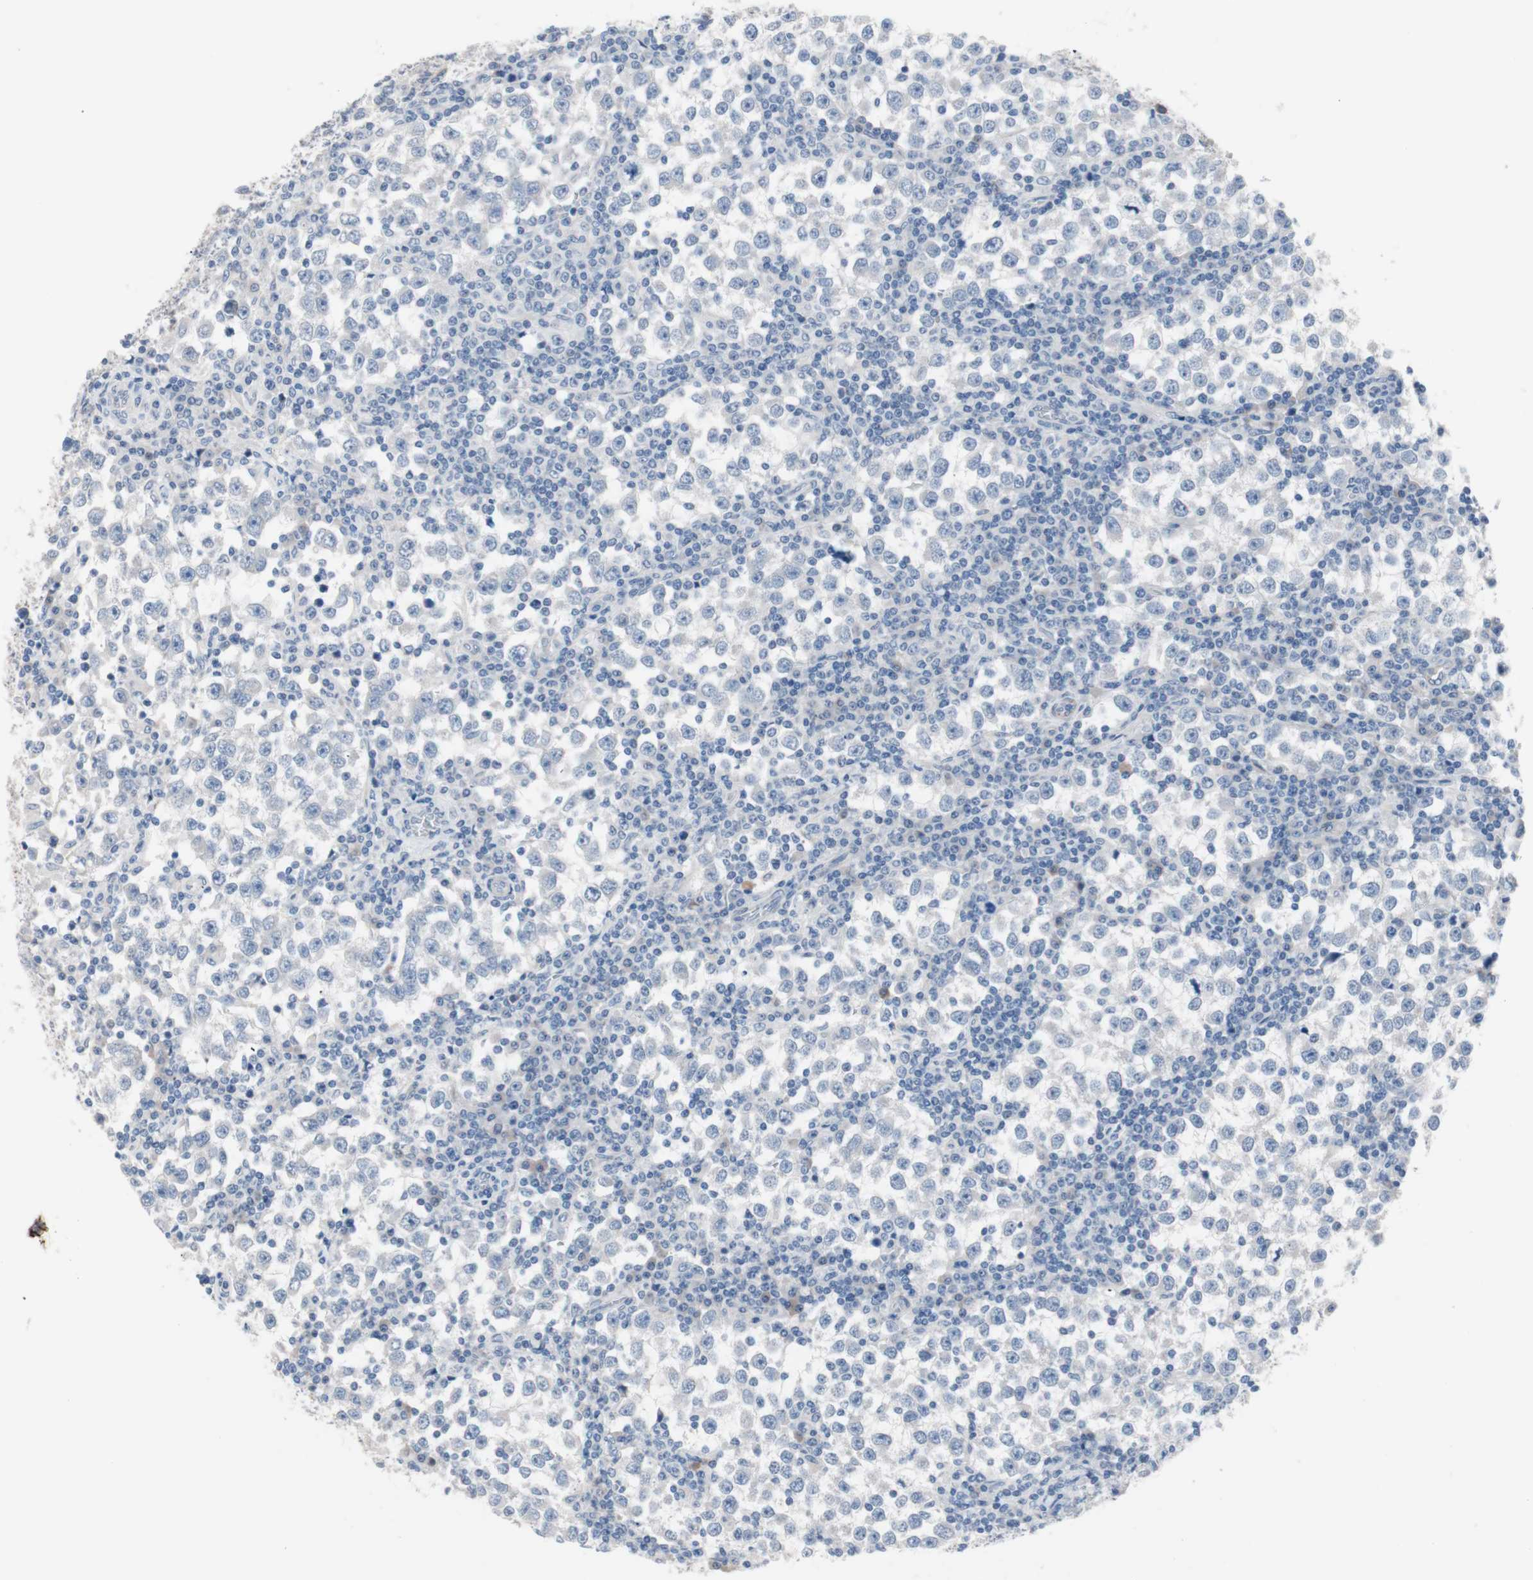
{"staining": {"intensity": "negative", "quantity": "none", "location": "none"}, "tissue": "testis cancer", "cell_type": "Tumor cells", "image_type": "cancer", "snomed": [{"axis": "morphology", "description": "Seminoma, NOS"}, {"axis": "topography", "description": "Testis"}], "caption": "This micrograph is of seminoma (testis) stained with immunohistochemistry (IHC) to label a protein in brown with the nuclei are counter-stained blue. There is no staining in tumor cells. (Brightfield microscopy of DAB immunohistochemistry at high magnification).", "gene": "ULBP1", "patient": {"sex": "male", "age": 65}}